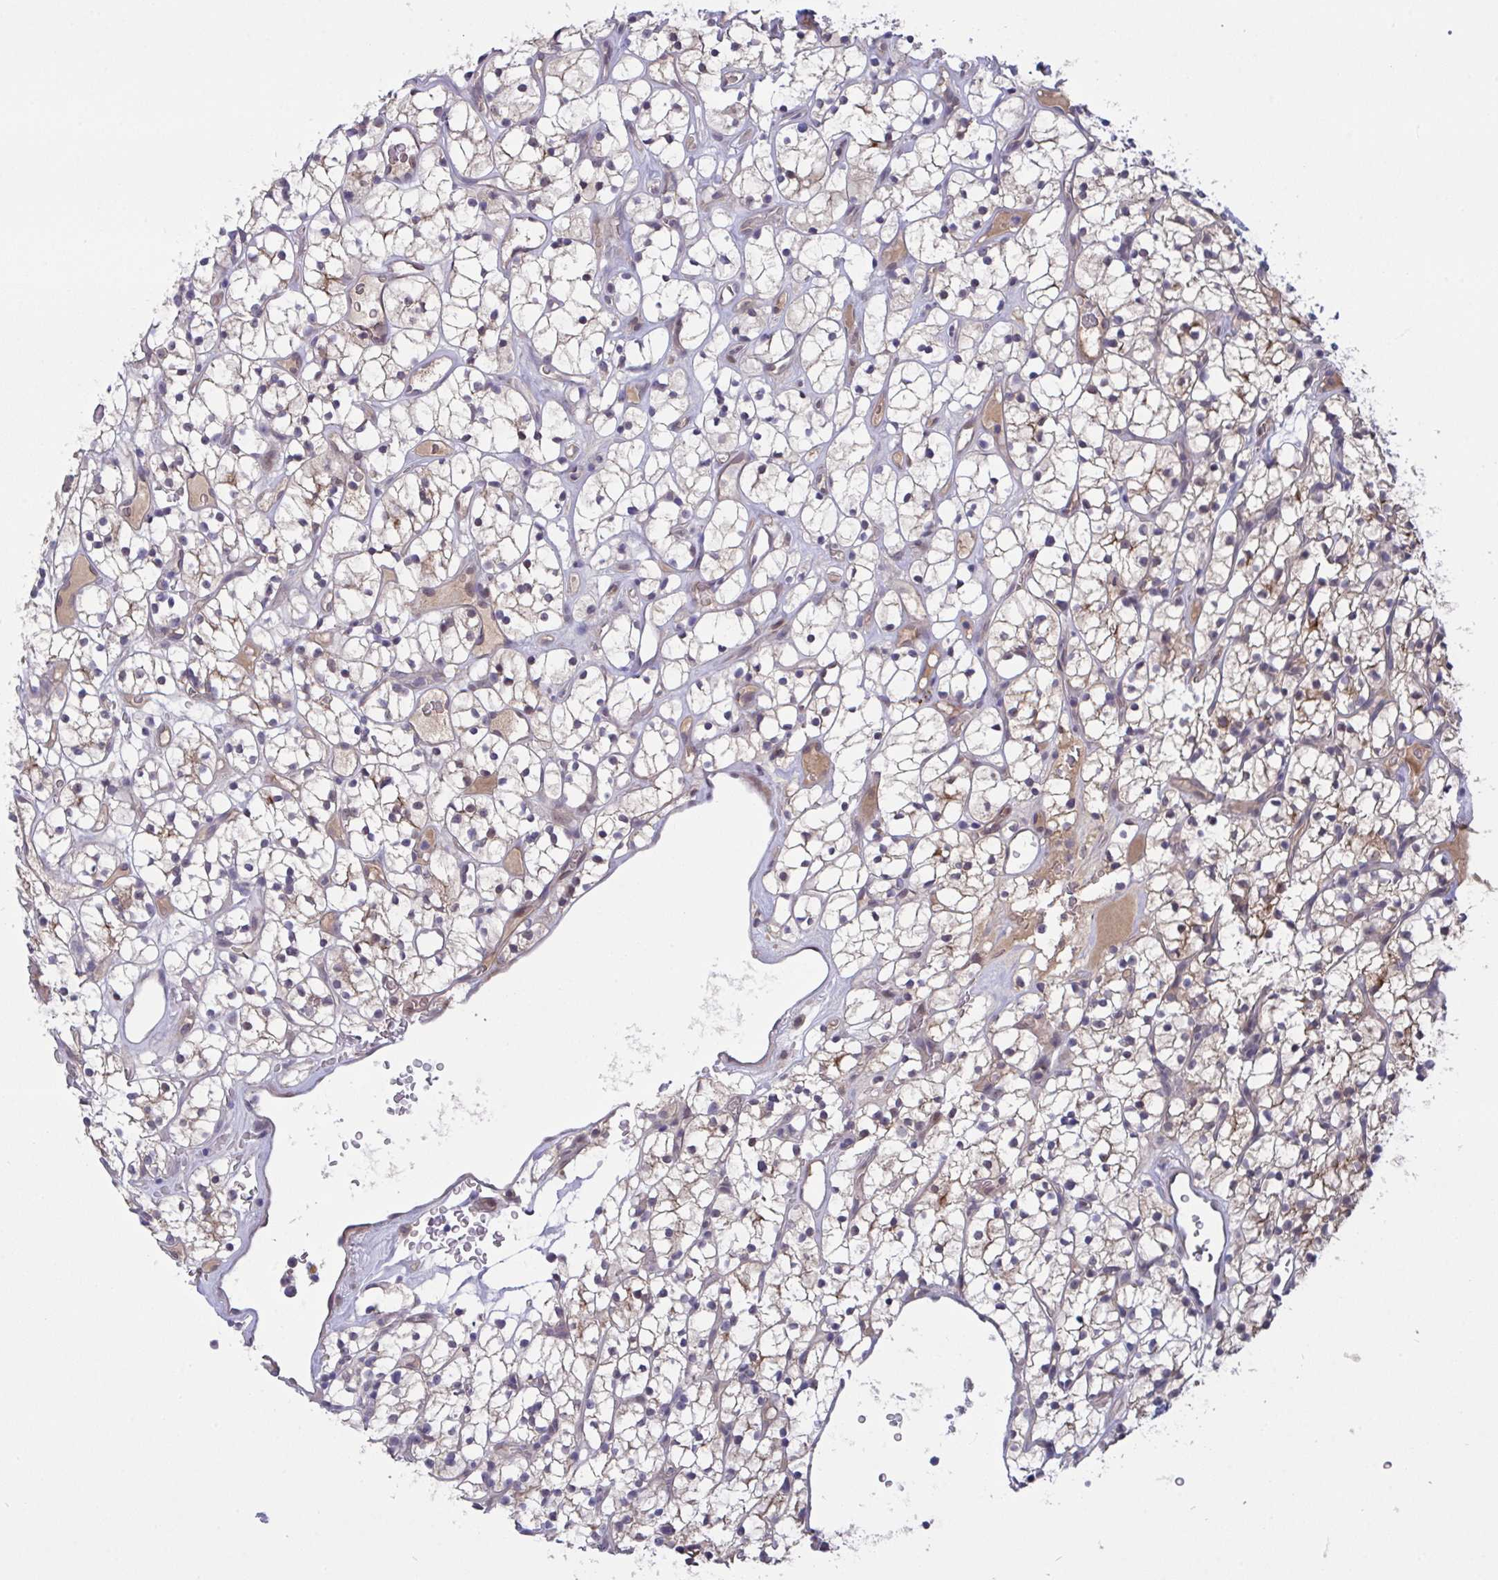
{"staining": {"intensity": "weak", "quantity": "25%-75%", "location": "cytoplasmic/membranous"}, "tissue": "renal cancer", "cell_type": "Tumor cells", "image_type": "cancer", "snomed": [{"axis": "morphology", "description": "Adenocarcinoma, NOS"}, {"axis": "topography", "description": "Kidney"}], "caption": "An image showing weak cytoplasmic/membranous staining in about 25%-75% of tumor cells in renal adenocarcinoma, as visualized by brown immunohistochemical staining.", "gene": "L3HYPDH", "patient": {"sex": "female", "age": 64}}